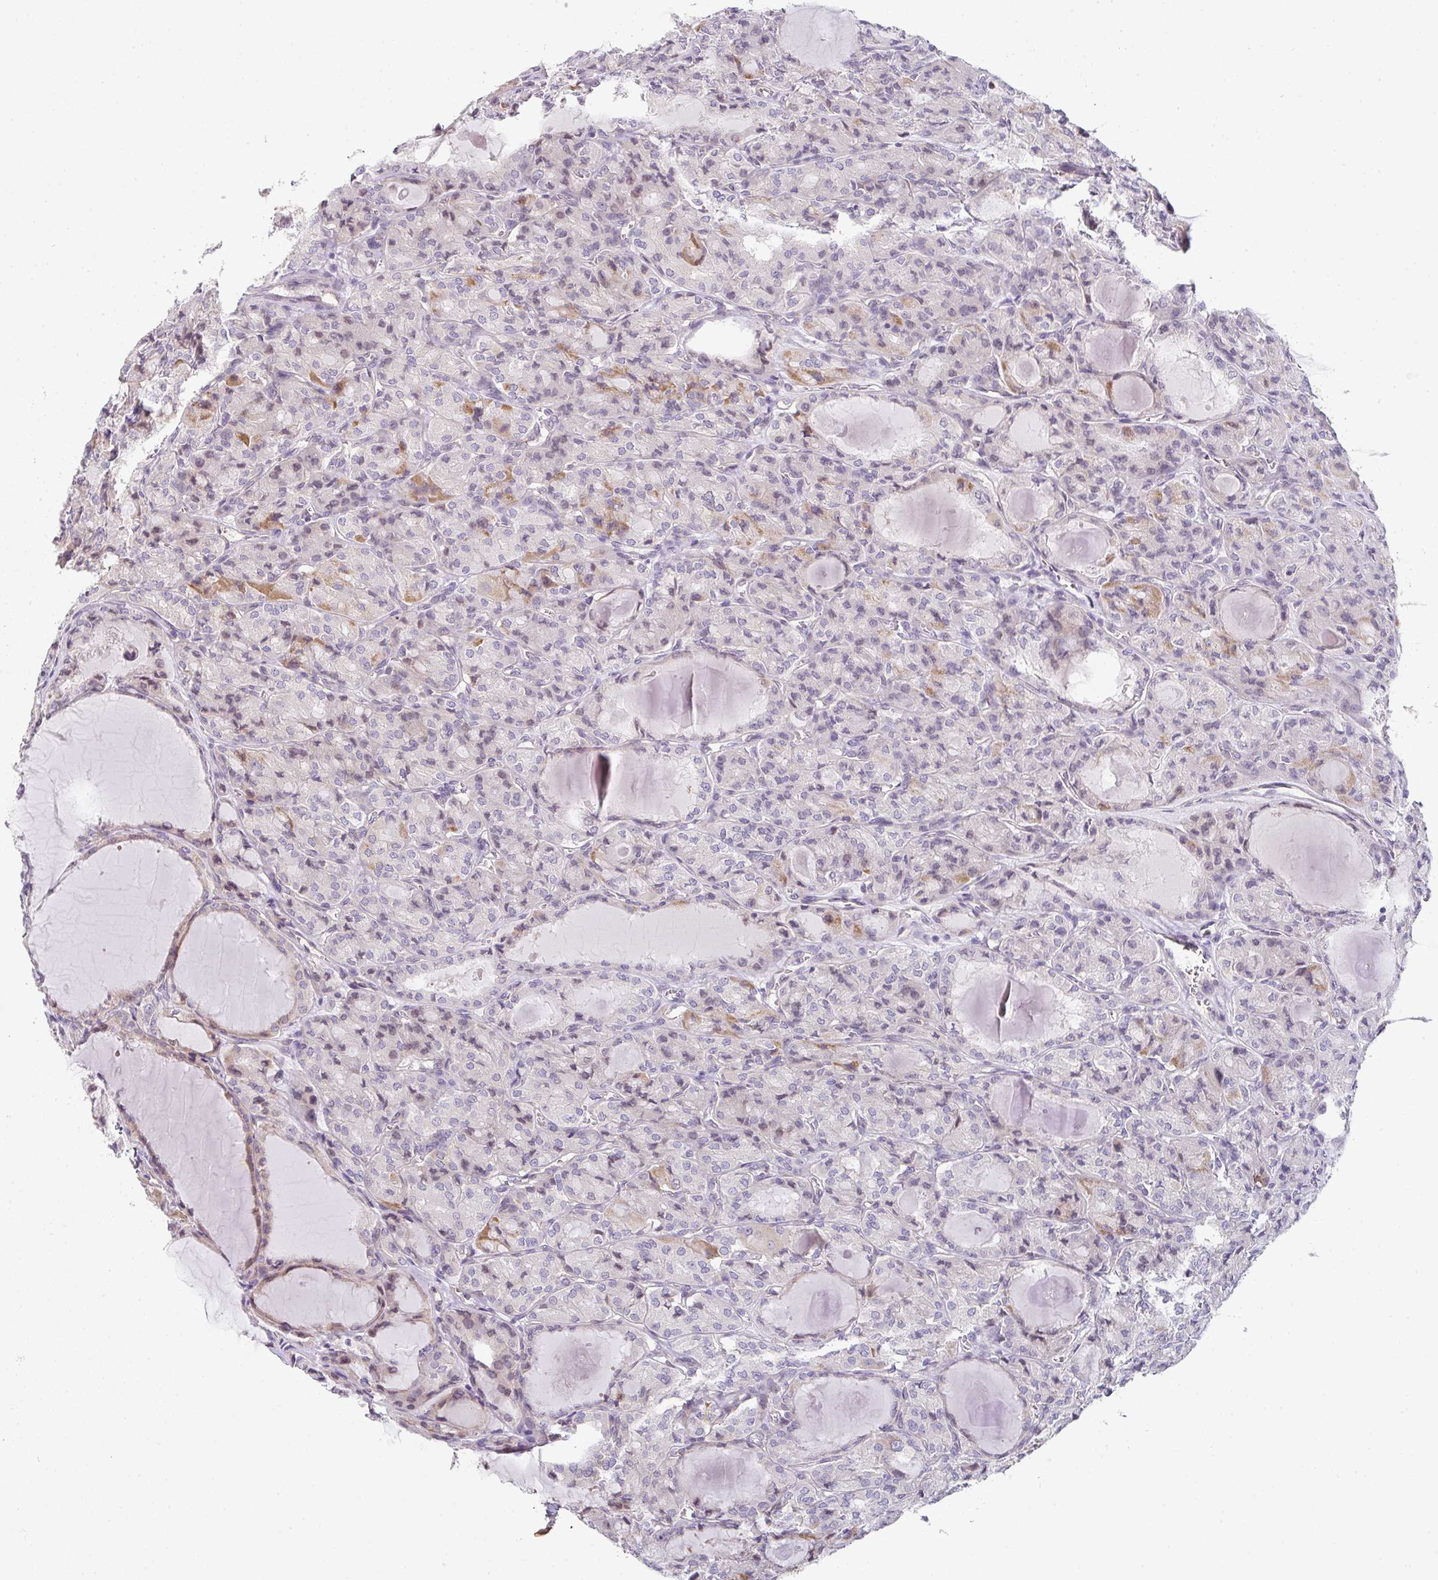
{"staining": {"intensity": "negative", "quantity": "none", "location": "none"}, "tissue": "thyroid cancer", "cell_type": "Tumor cells", "image_type": "cancer", "snomed": [{"axis": "morphology", "description": "Papillary adenocarcinoma, NOS"}, {"axis": "topography", "description": "Thyroid gland"}], "caption": "Histopathology image shows no significant protein staining in tumor cells of thyroid cancer (papillary adenocarcinoma).", "gene": "TNFRSF10A", "patient": {"sex": "male", "age": 87}}